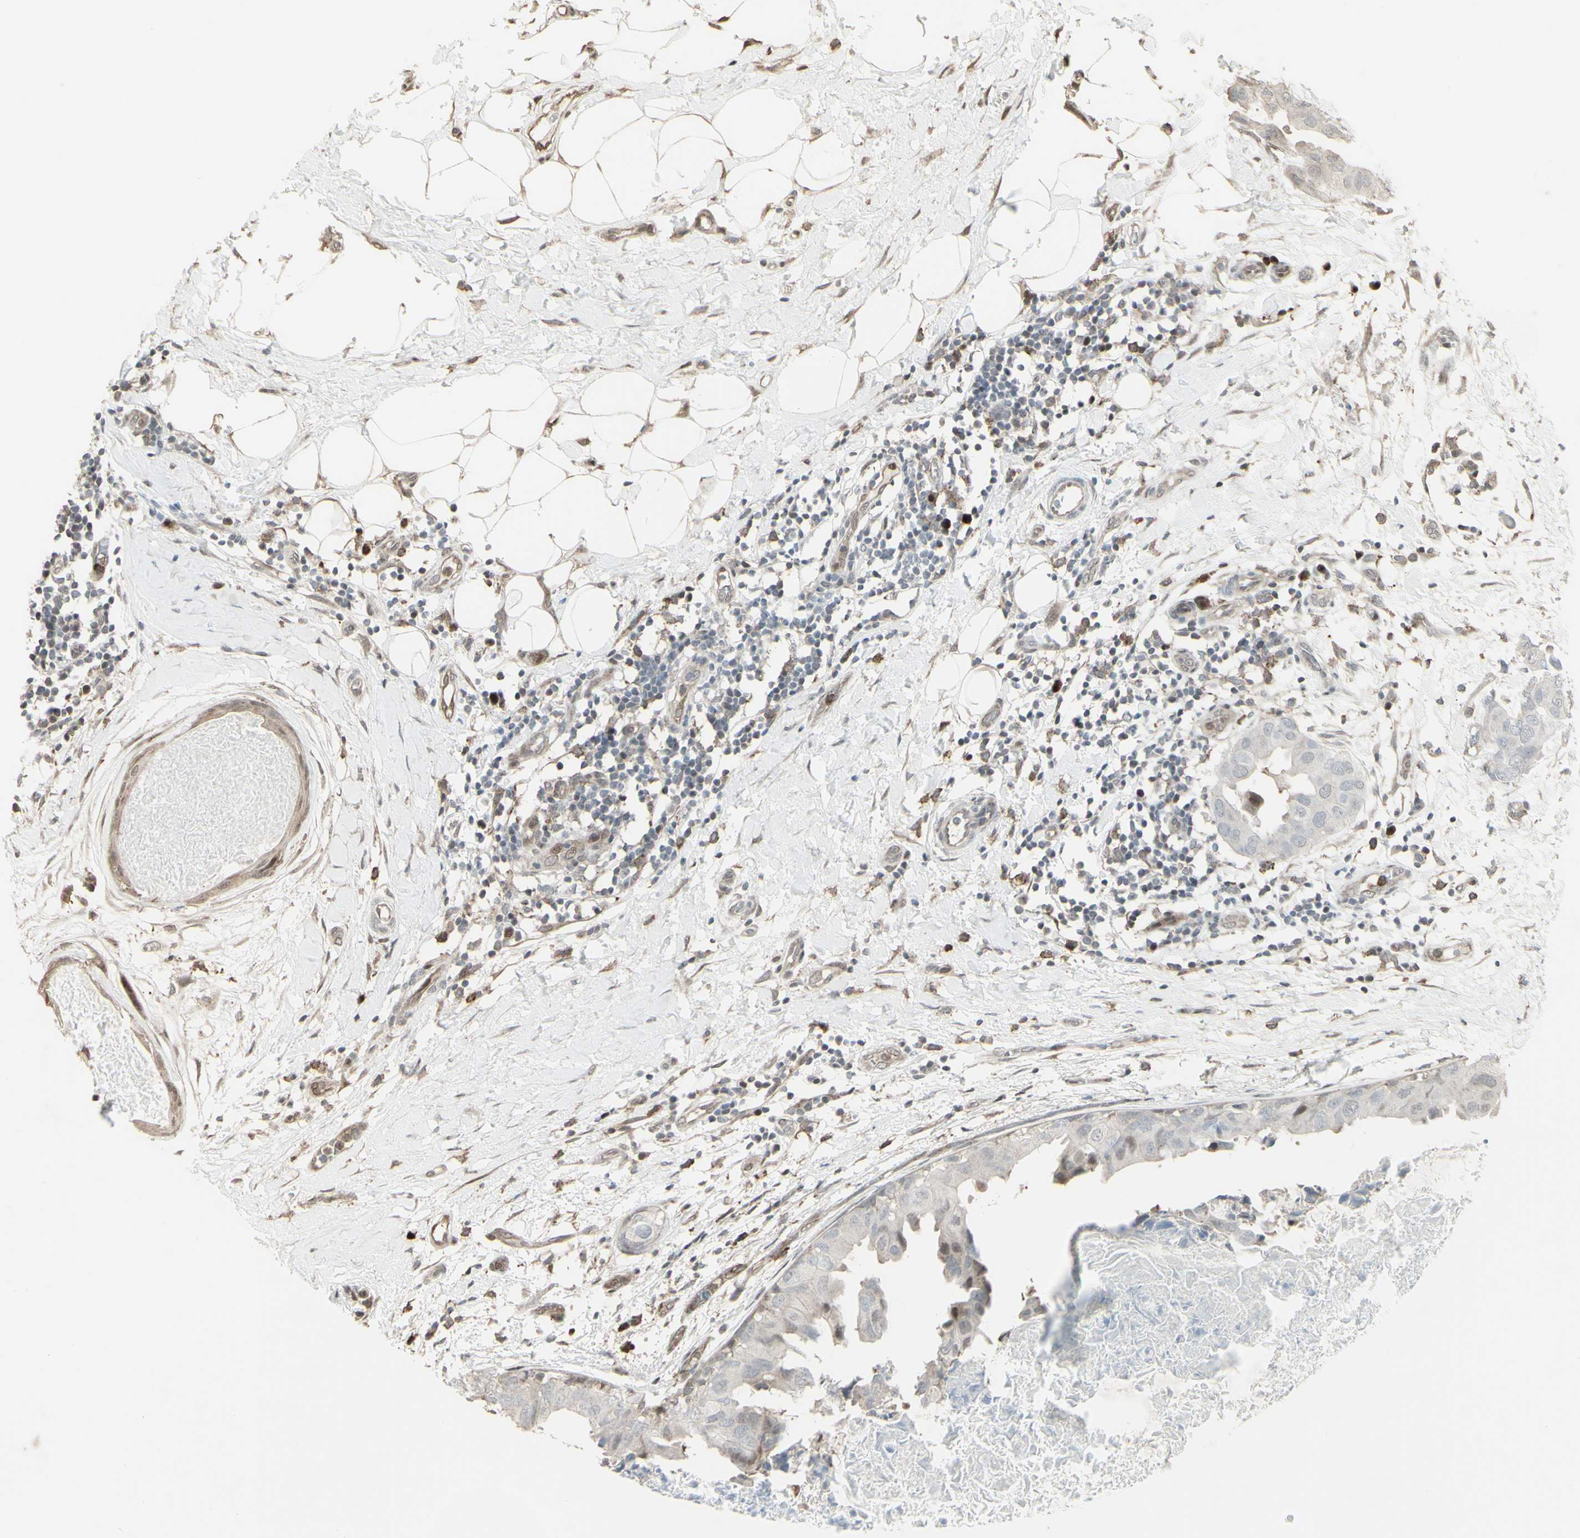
{"staining": {"intensity": "negative", "quantity": "none", "location": "none"}, "tissue": "breast cancer", "cell_type": "Tumor cells", "image_type": "cancer", "snomed": [{"axis": "morphology", "description": "Duct carcinoma"}, {"axis": "topography", "description": "Breast"}], "caption": "A high-resolution micrograph shows IHC staining of breast cancer, which demonstrates no significant staining in tumor cells.", "gene": "CD33", "patient": {"sex": "female", "age": 40}}